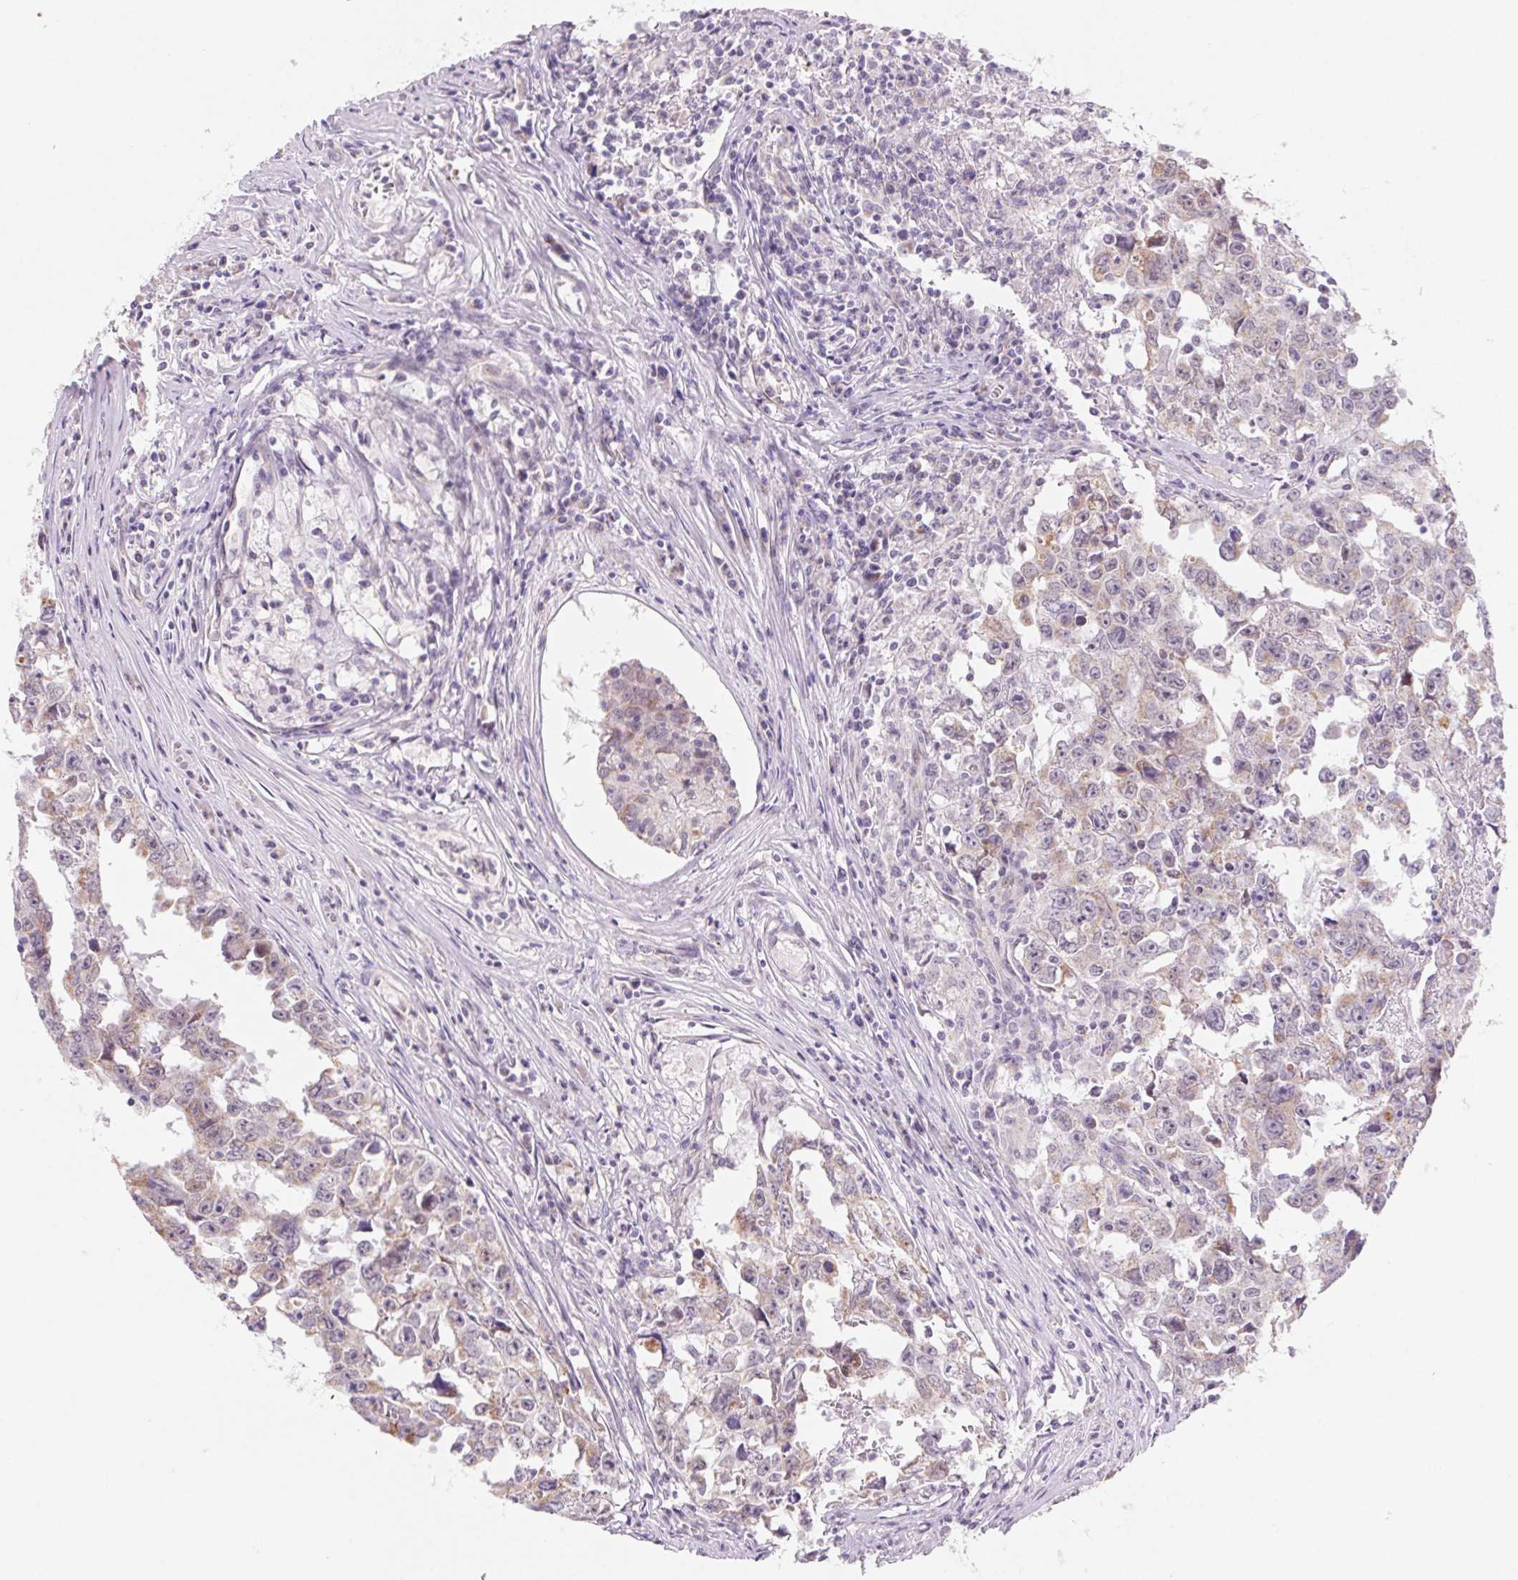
{"staining": {"intensity": "negative", "quantity": "none", "location": "none"}, "tissue": "testis cancer", "cell_type": "Tumor cells", "image_type": "cancer", "snomed": [{"axis": "morphology", "description": "Carcinoma, Embryonal, NOS"}, {"axis": "topography", "description": "Testis"}], "caption": "Tumor cells show no significant staining in testis cancer.", "gene": "DPPA5", "patient": {"sex": "male", "age": 22}}